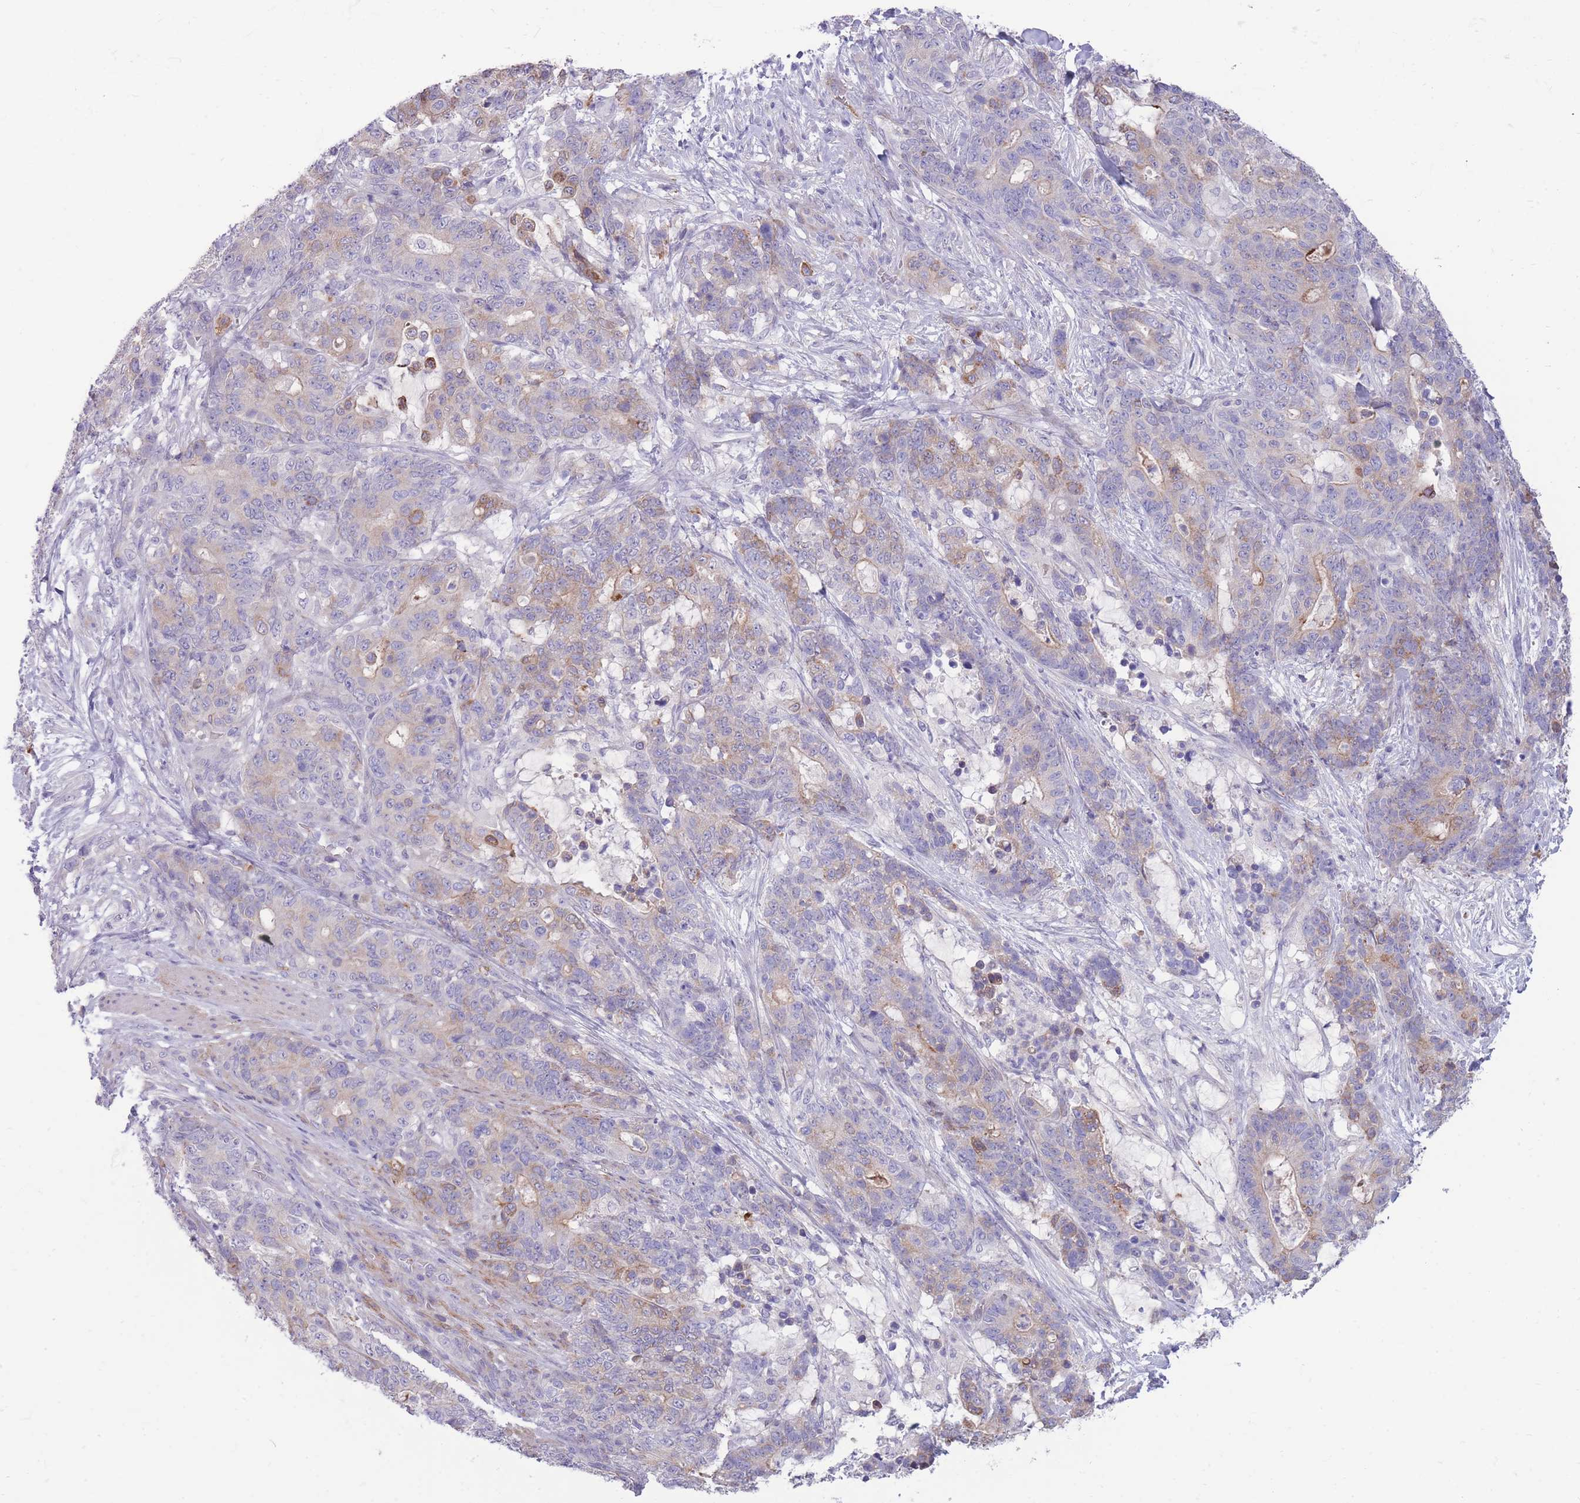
{"staining": {"intensity": "weak", "quantity": "25%-75%", "location": "cytoplasmic/membranous"}, "tissue": "stomach cancer", "cell_type": "Tumor cells", "image_type": "cancer", "snomed": [{"axis": "morphology", "description": "Normal tissue, NOS"}, {"axis": "morphology", "description": "Adenocarcinoma, NOS"}, {"axis": "topography", "description": "Stomach"}], "caption": "The immunohistochemical stain labels weak cytoplasmic/membranous staining in tumor cells of stomach adenocarcinoma tissue. The protein is shown in brown color, while the nuclei are stained blue.", "gene": "RGS11", "patient": {"sex": "female", "age": 64}}